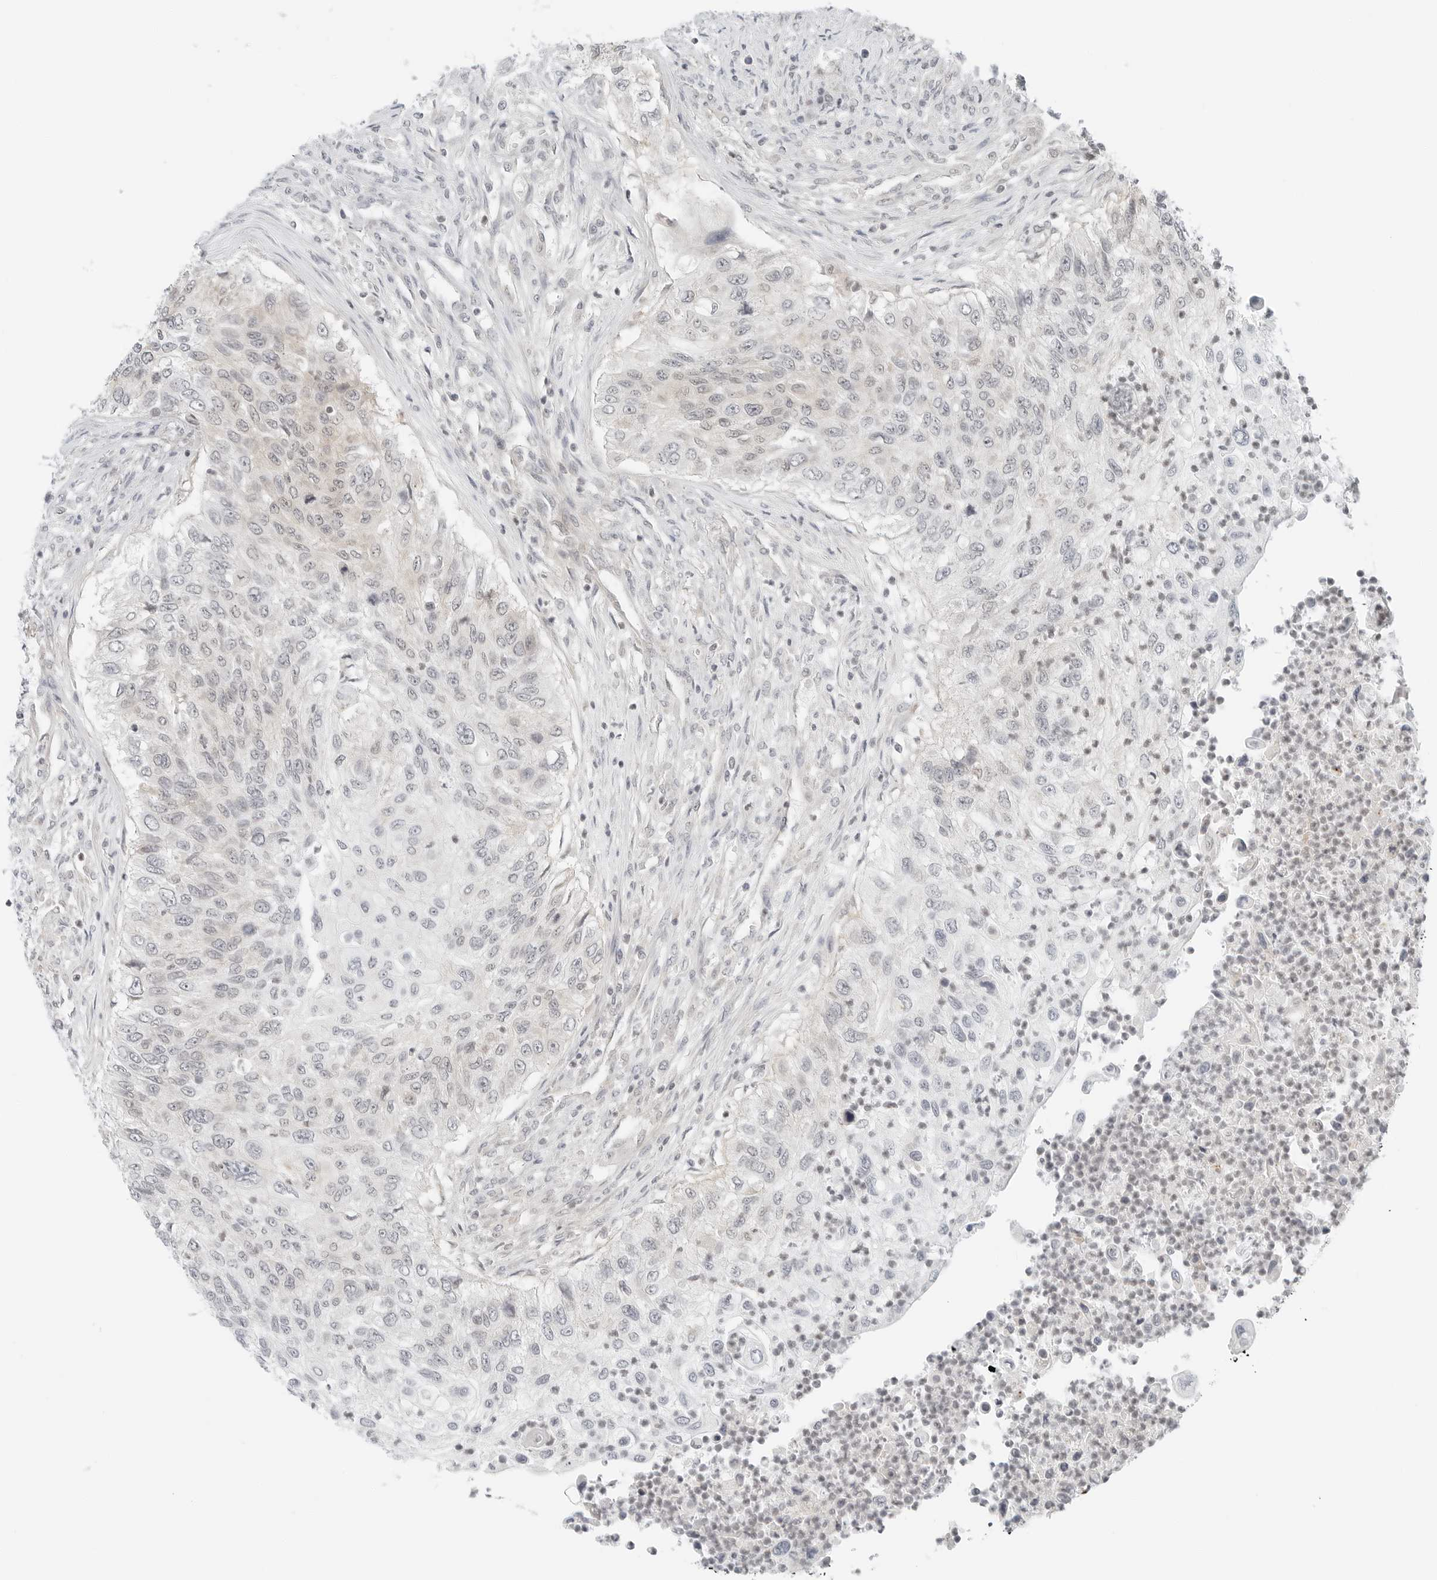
{"staining": {"intensity": "weak", "quantity": "<25%", "location": "nuclear"}, "tissue": "urothelial cancer", "cell_type": "Tumor cells", "image_type": "cancer", "snomed": [{"axis": "morphology", "description": "Urothelial carcinoma, High grade"}, {"axis": "topography", "description": "Urinary bladder"}], "caption": "This is an IHC photomicrograph of urothelial cancer. There is no expression in tumor cells.", "gene": "IQCC", "patient": {"sex": "female", "age": 60}}